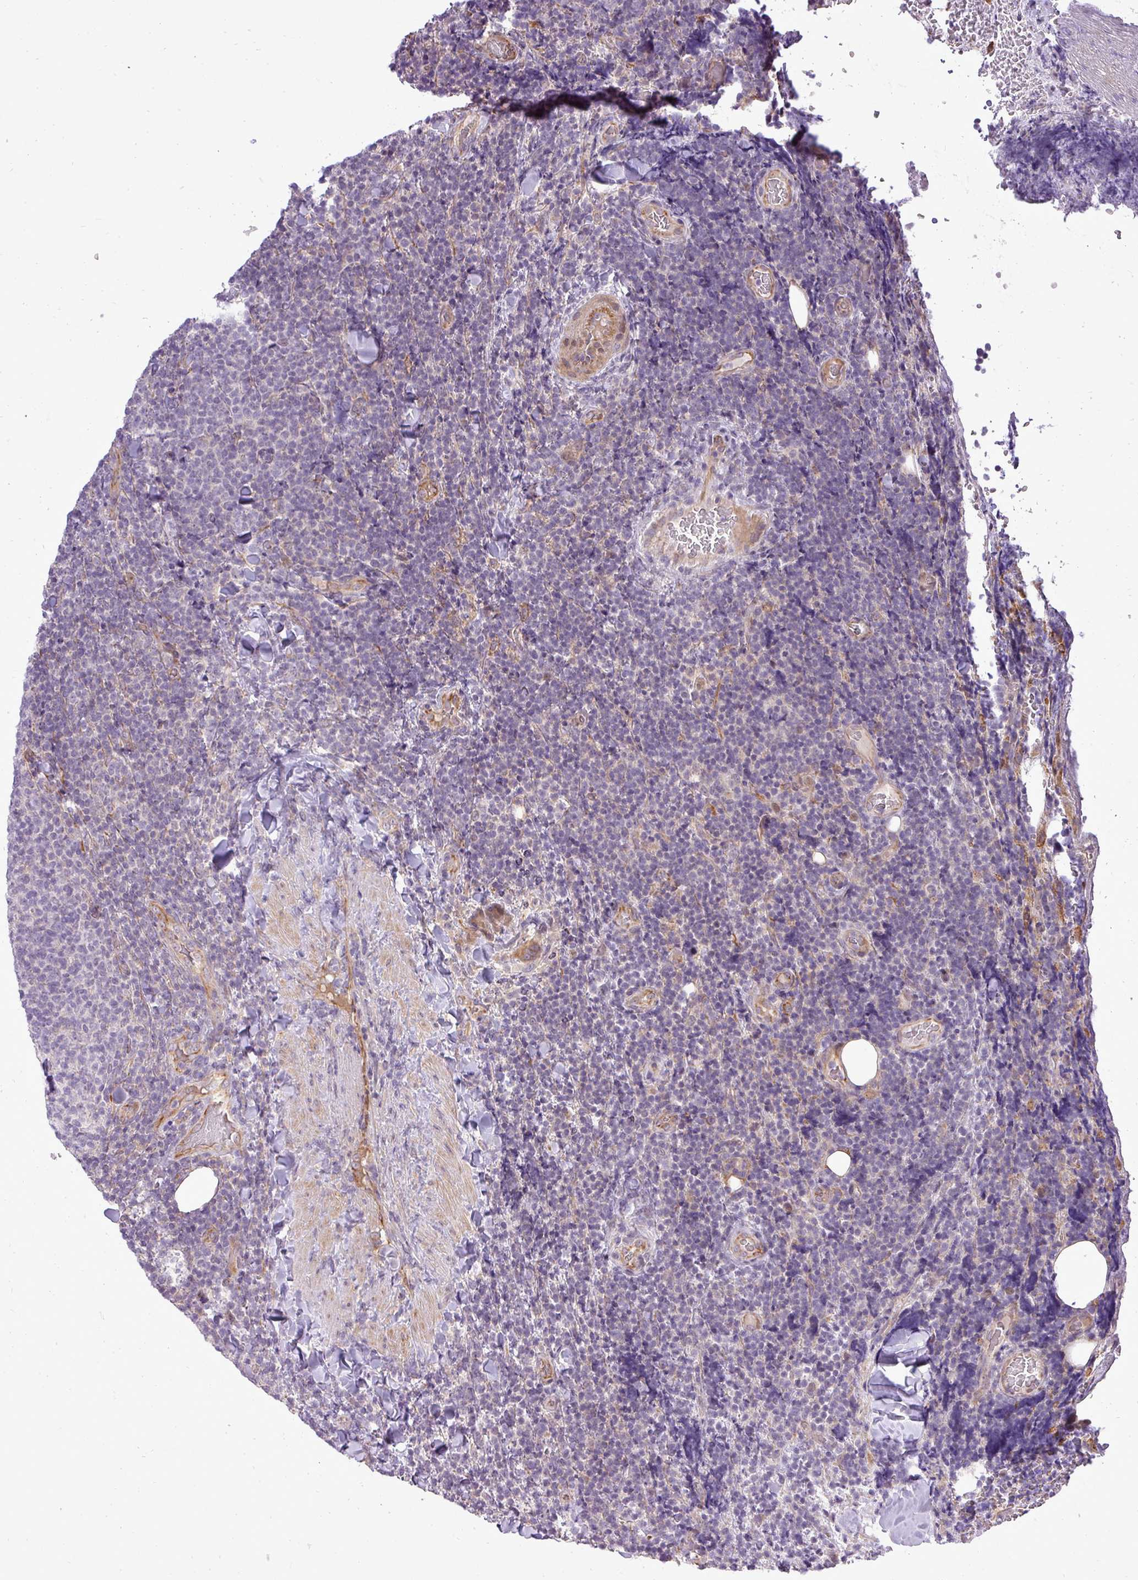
{"staining": {"intensity": "negative", "quantity": "none", "location": "none"}, "tissue": "lymphoma", "cell_type": "Tumor cells", "image_type": "cancer", "snomed": [{"axis": "morphology", "description": "Malignant lymphoma, non-Hodgkin's type, Low grade"}, {"axis": "topography", "description": "Lymph node"}], "caption": "The micrograph shows no significant positivity in tumor cells of lymphoma.", "gene": "PDRG1", "patient": {"sex": "male", "age": 66}}